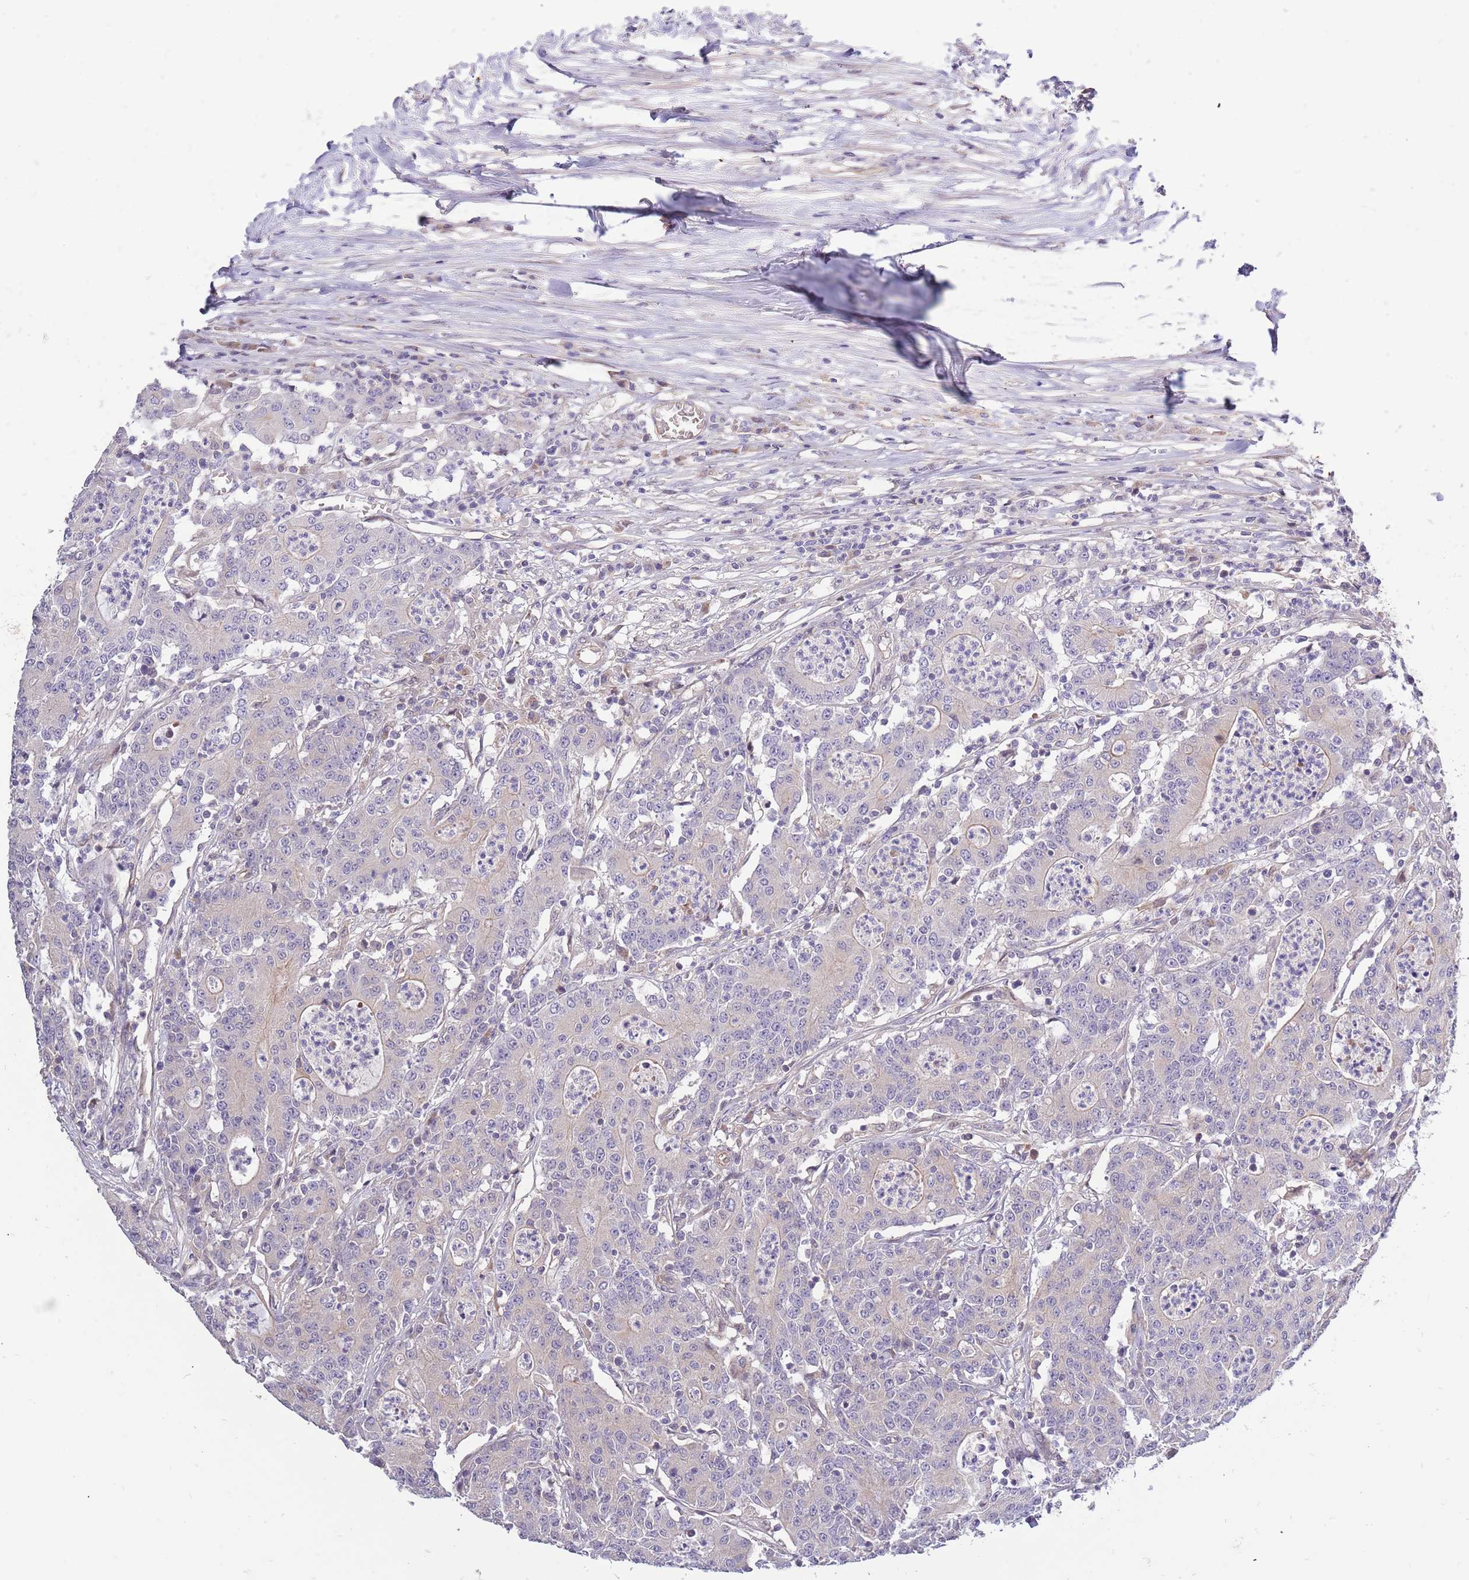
{"staining": {"intensity": "negative", "quantity": "none", "location": "none"}, "tissue": "colorectal cancer", "cell_type": "Tumor cells", "image_type": "cancer", "snomed": [{"axis": "morphology", "description": "Adenocarcinoma, NOS"}, {"axis": "topography", "description": "Colon"}], "caption": "High magnification brightfield microscopy of colorectal cancer (adenocarcinoma) stained with DAB (3,3'-diaminobenzidine) (brown) and counterstained with hematoxylin (blue): tumor cells show no significant staining. (DAB (3,3'-diaminobenzidine) immunohistochemistry (IHC) with hematoxylin counter stain).", "gene": "LIPJ", "patient": {"sex": "male", "age": 83}}